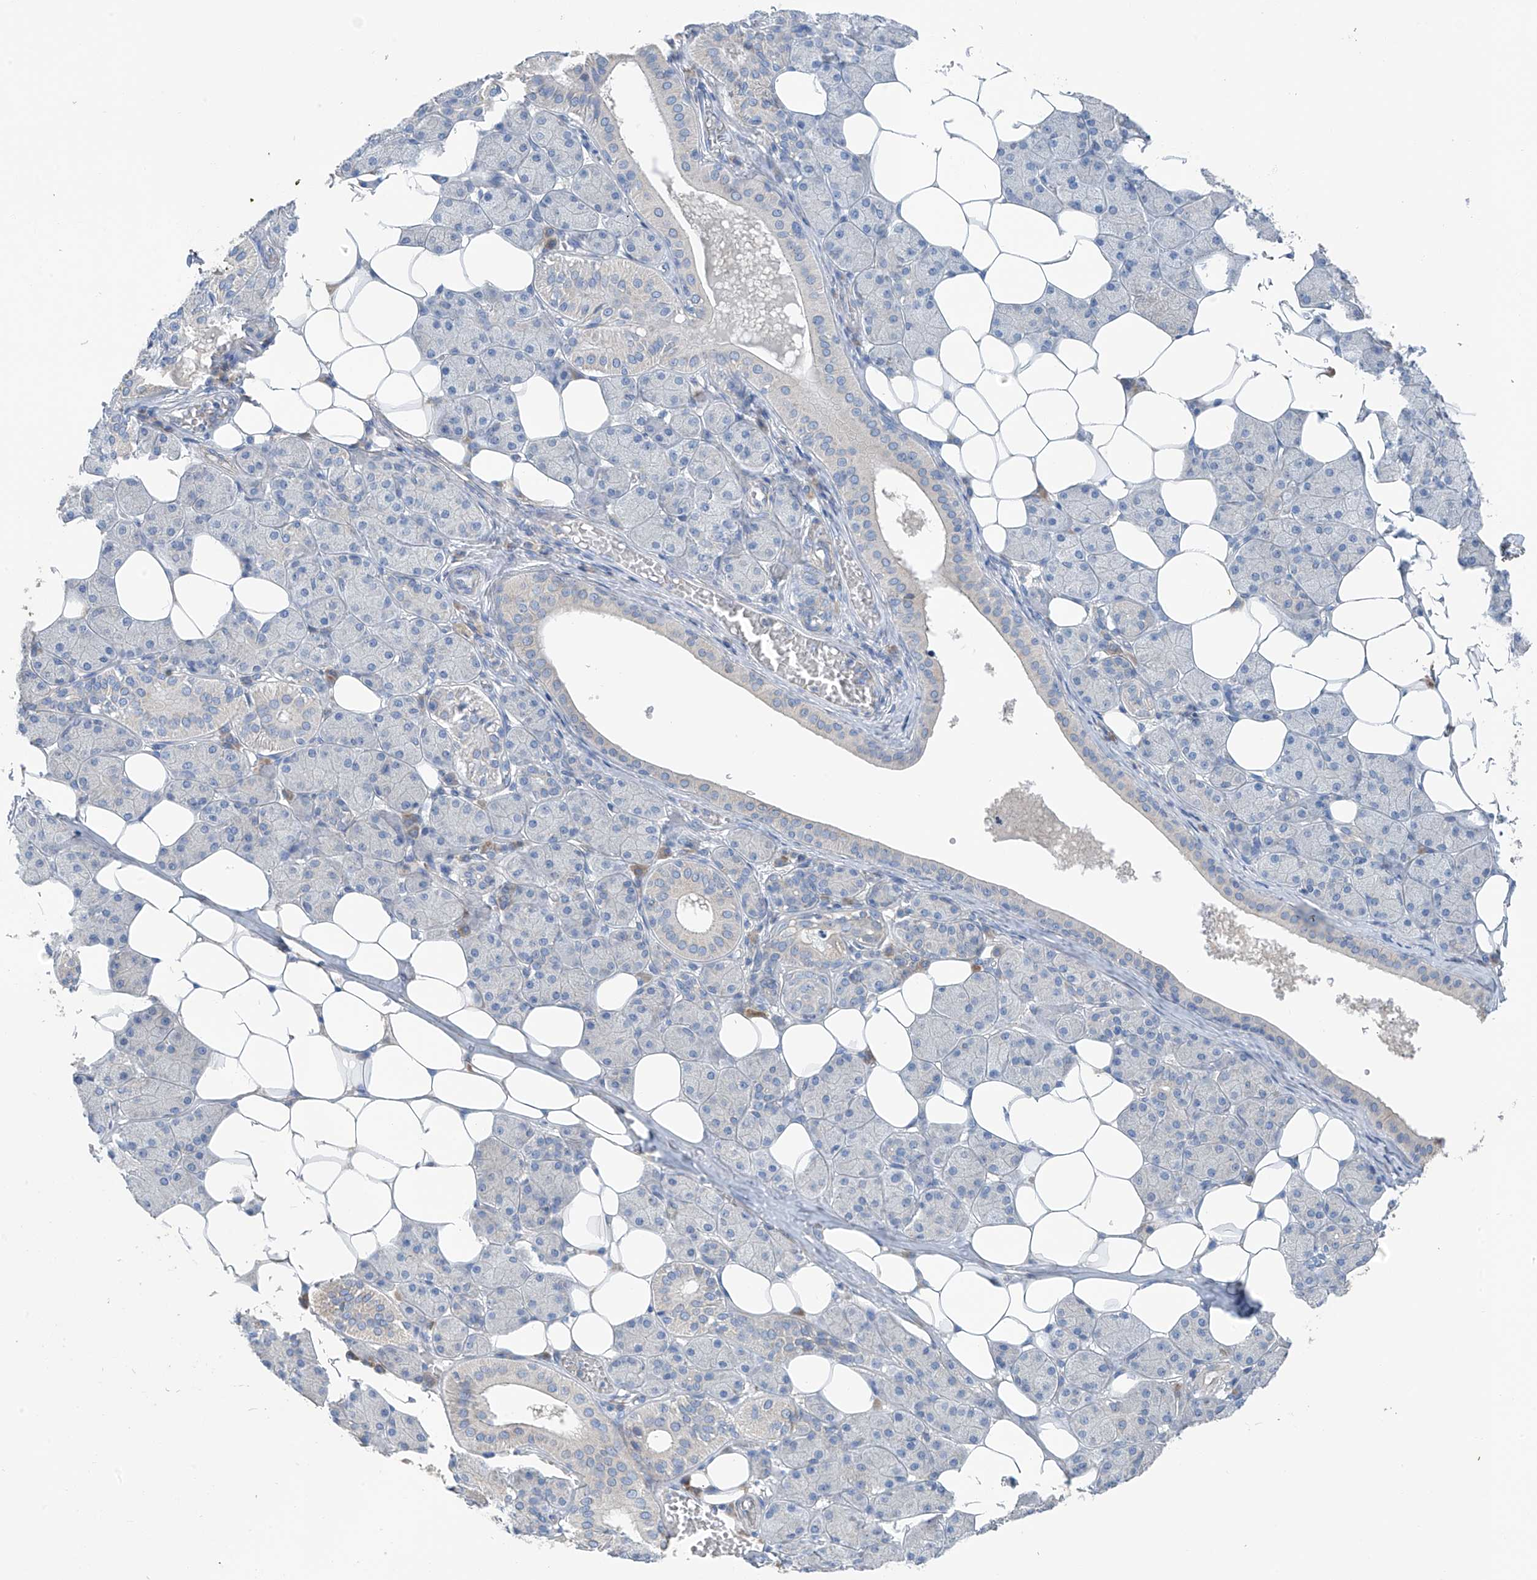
{"staining": {"intensity": "negative", "quantity": "none", "location": "none"}, "tissue": "salivary gland", "cell_type": "Glandular cells", "image_type": "normal", "snomed": [{"axis": "morphology", "description": "Normal tissue, NOS"}, {"axis": "topography", "description": "Salivary gland"}], "caption": "Immunohistochemistry of normal salivary gland exhibits no expression in glandular cells. The staining was performed using DAB to visualize the protein expression in brown, while the nuclei were stained in blue with hematoxylin (Magnification: 20x).", "gene": "GALNTL6", "patient": {"sex": "female", "age": 33}}